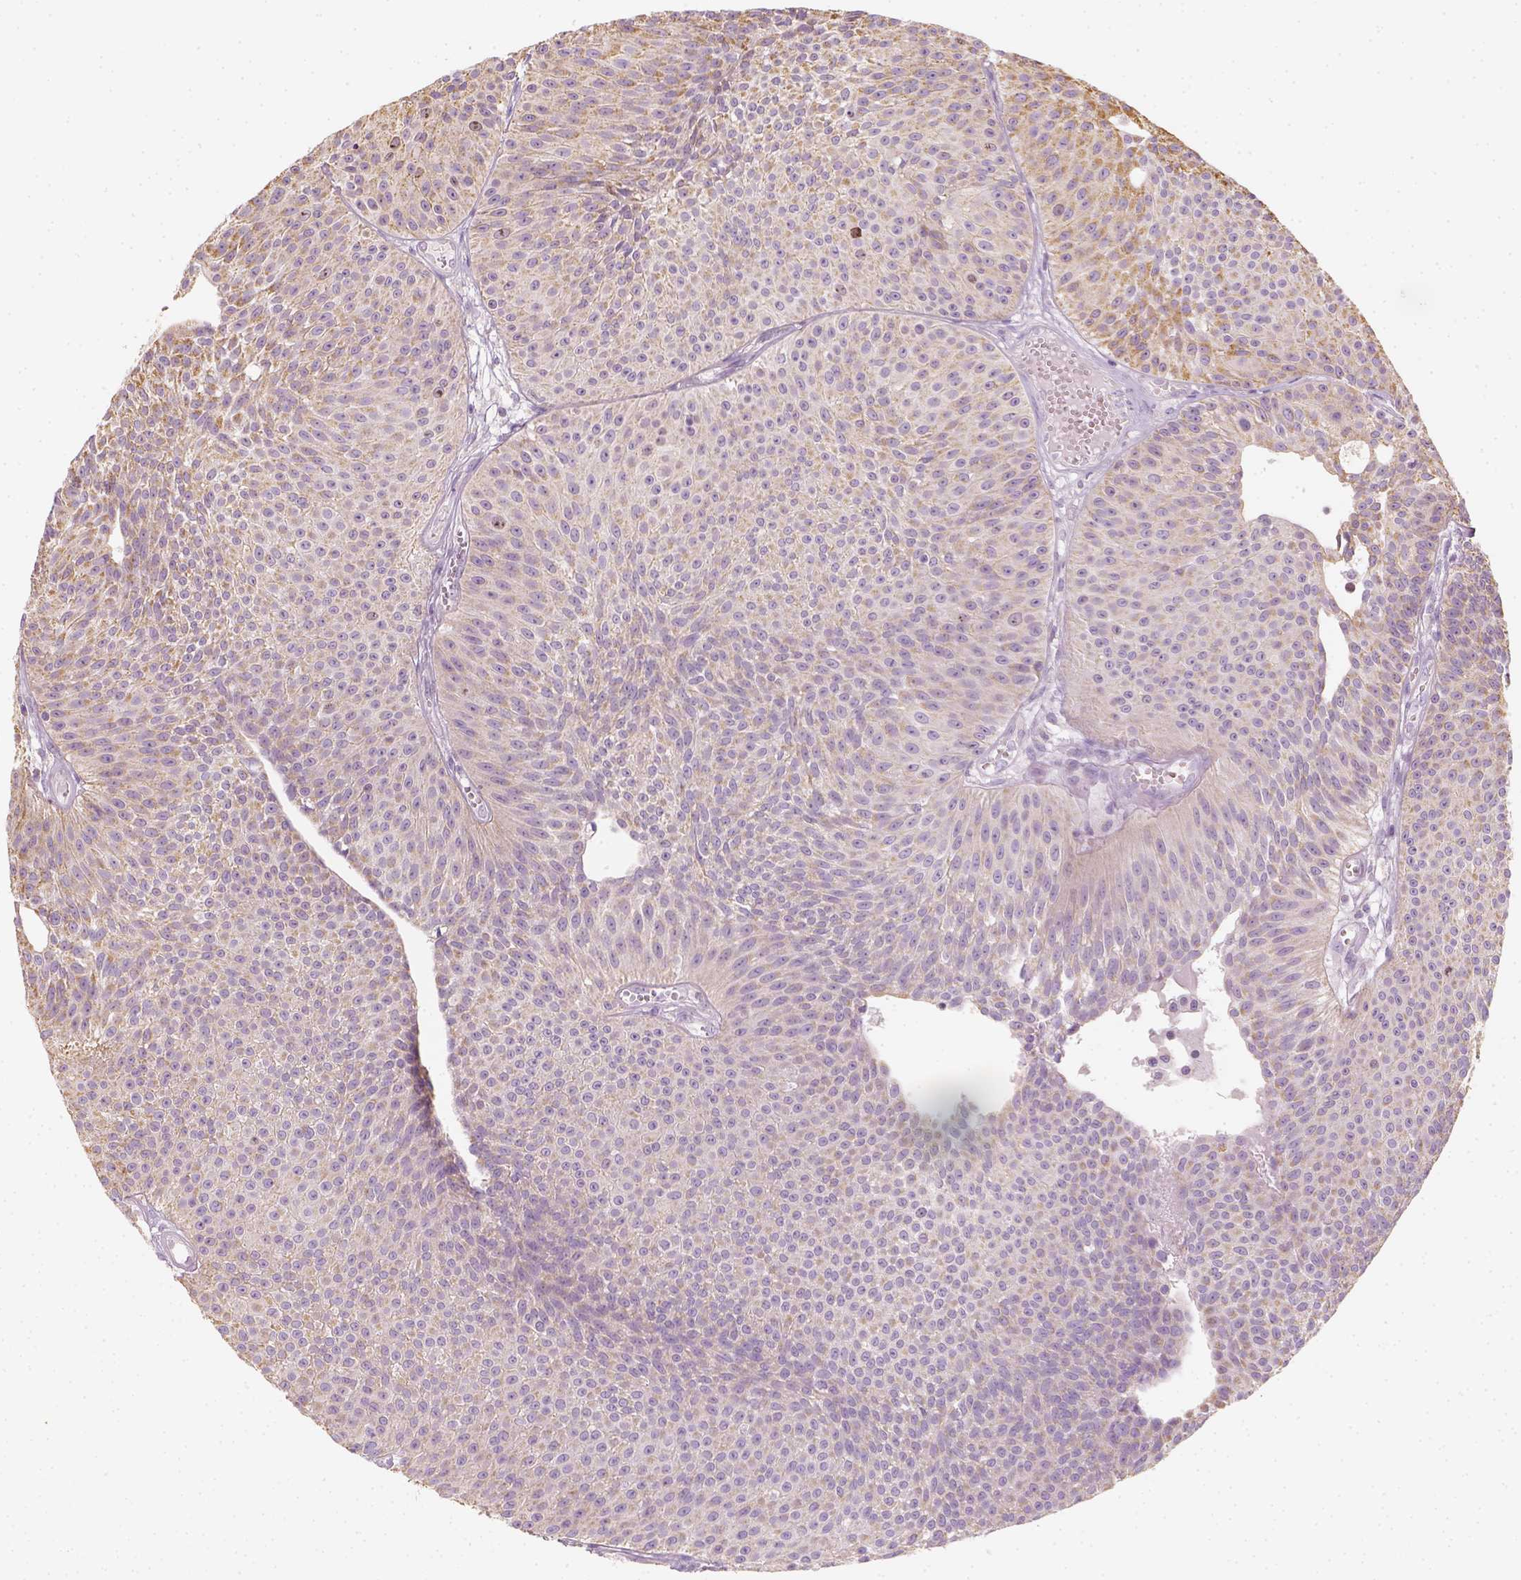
{"staining": {"intensity": "moderate", "quantity": "25%-75%", "location": "cytoplasmic/membranous"}, "tissue": "urothelial cancer", "cell_type": "Tumor cells", "image_type": "cancer", "snomed": [{"axis": "morphology", "description": "Urothelial carcinoma, Low grade"}, {"axis": "topography", "description": "Urinary bladder"}], "caption": "Low-grade urothelial carcinoma stained for a protein shows moderate cytoplasmic/membranous positivity in tumor cells.", "gene": "LCA5", "patient": {"sex": "male", "age": 63}}